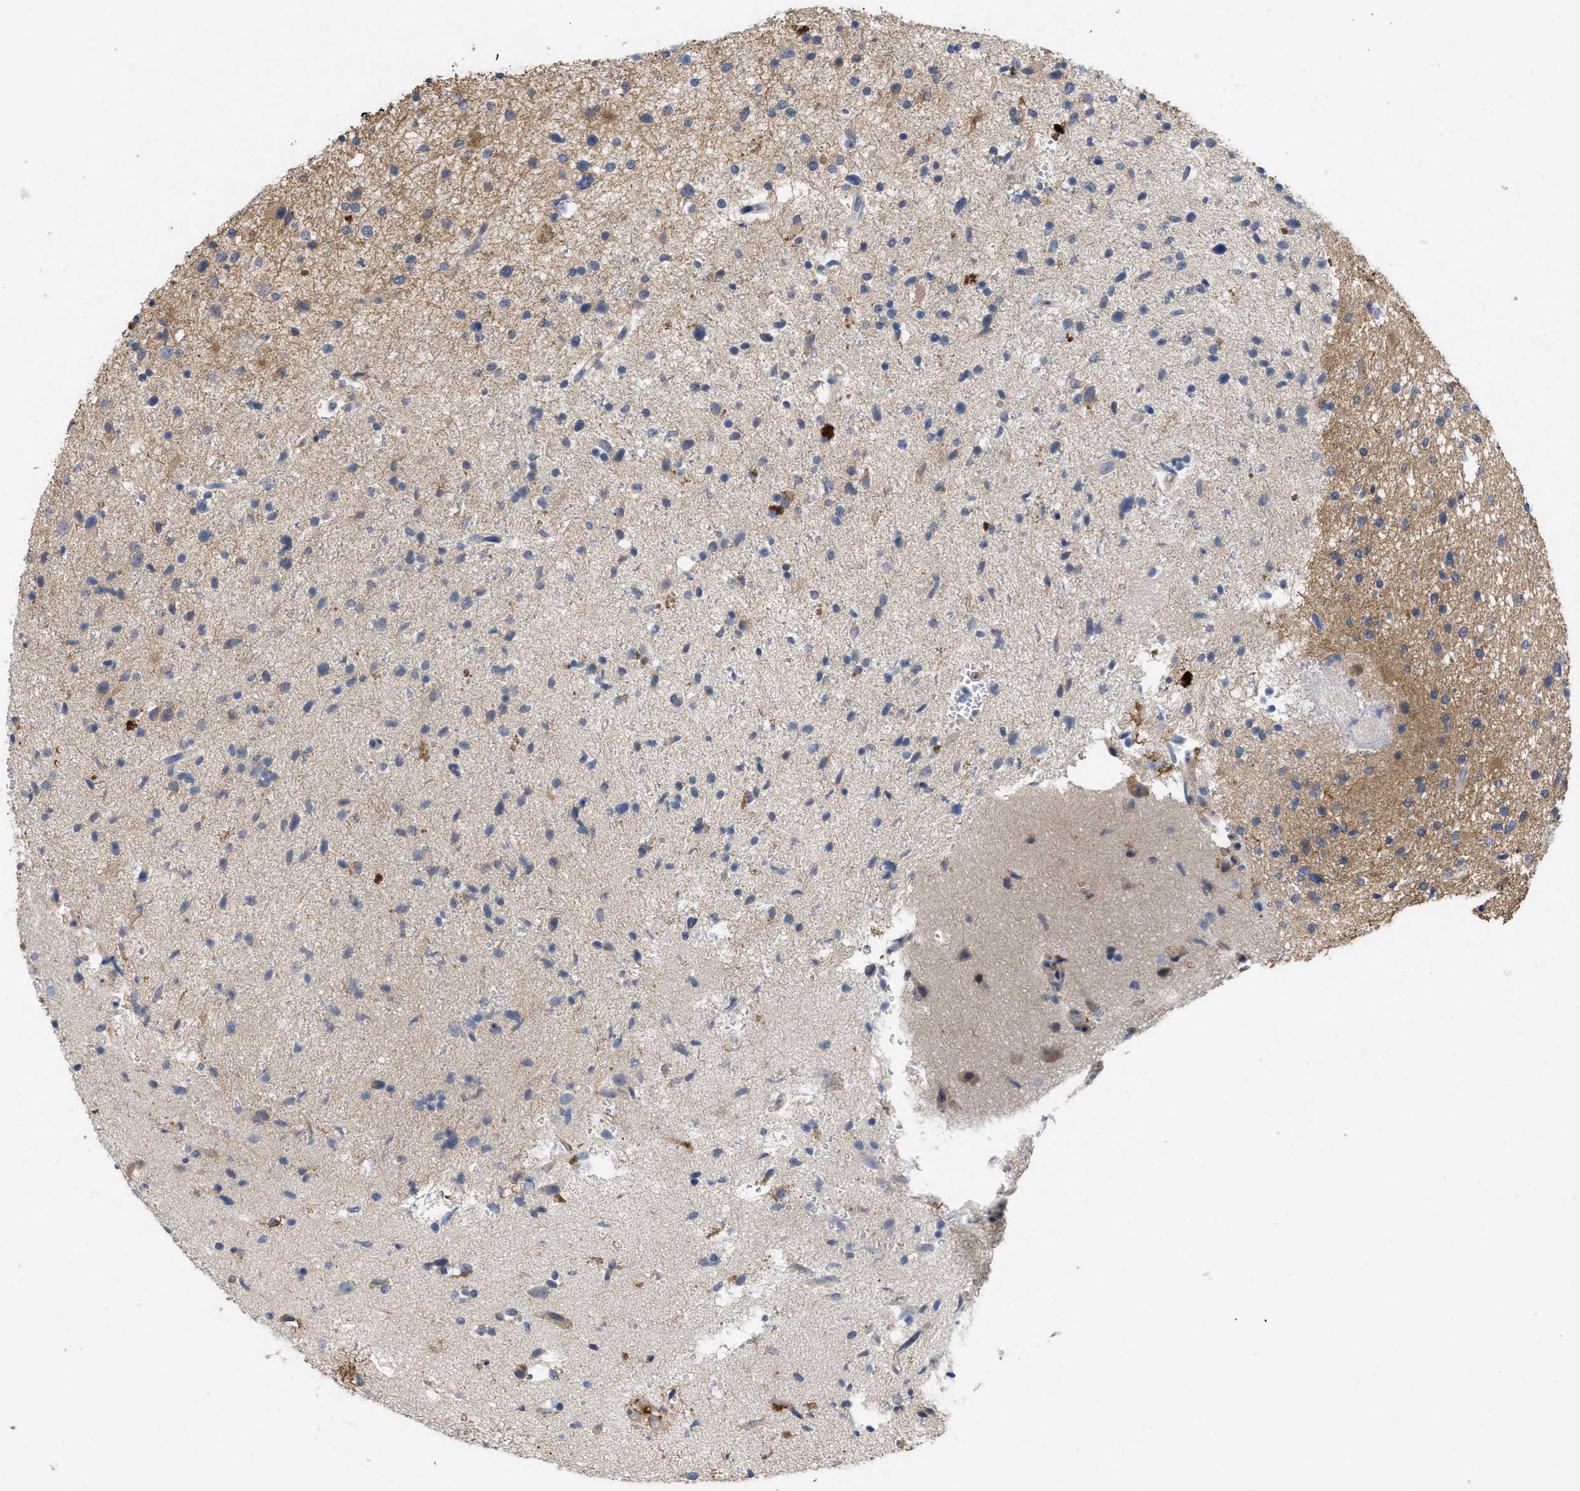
{"staining": {"intensity": "negative", "quantity": "none", "location": "none"}, "tissue": "glioma", "cell_type": "Tumor cells", "image_type": "cancer", "snomed": [{"axis": "morphology", "description": "Glioma, malignant, High grade"}, {"axis": "topography", "description": "Brain"}], "caption": "There is no significant positivity in tumor cells of glioma. (Immunohistochemistry, brightfield microscopy, high magnification).", "gene": "ARHGEF26", "patient": {"sex": "male", "age": 33}}